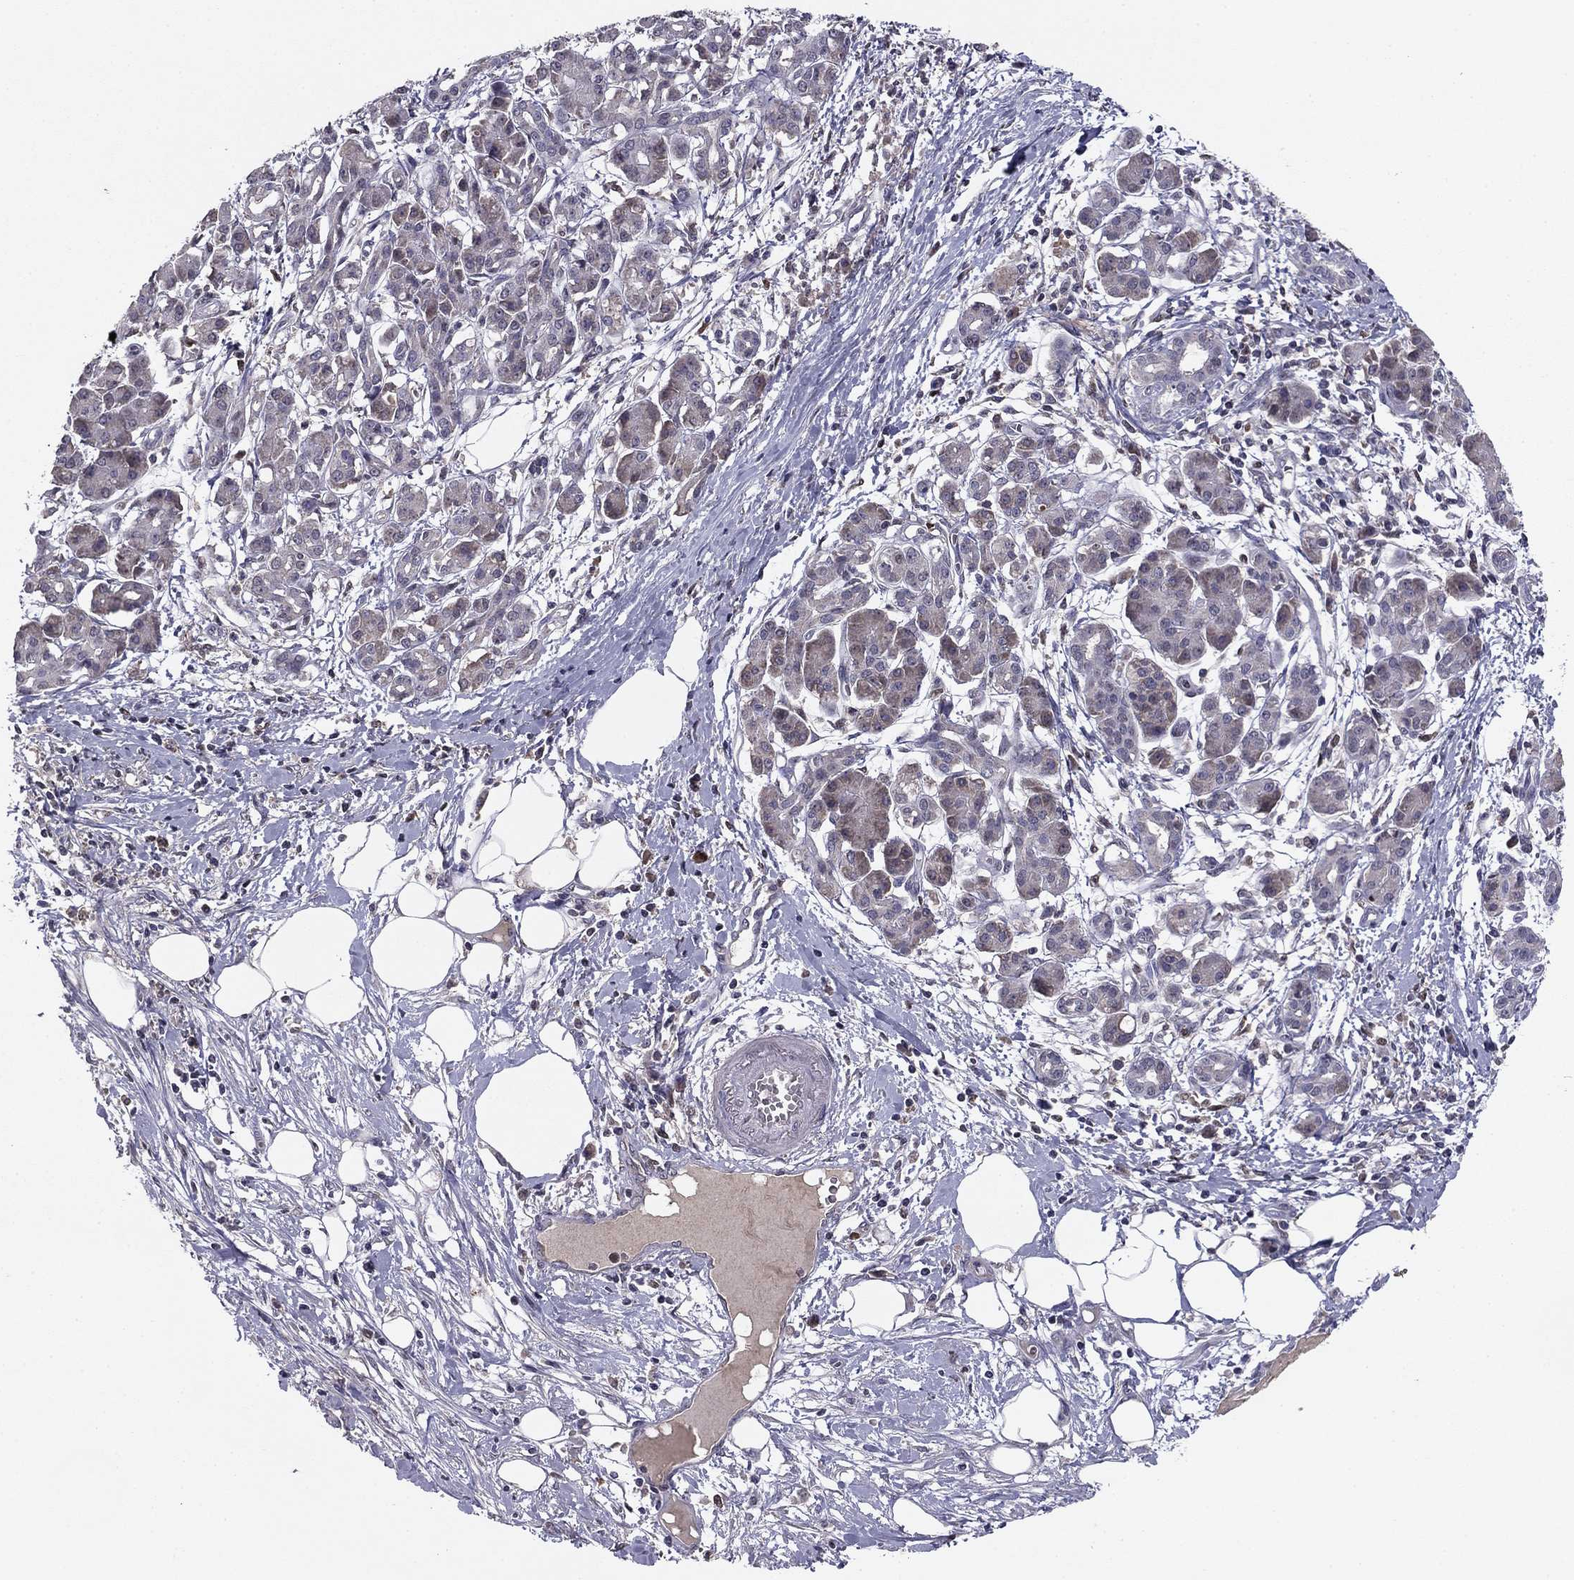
{"staining": {"intensity": "negative", "quantity": "none", "location": "none"}, "tissue": "pancreatic cancer", "cell_type": "Tumor cells", "image_type": "cancer", "snomed": [{"axis": "morphology", "description": "Adenocarcinoma, NOS"}, {"axis": "topography", "description": "Pancreas"}], "caption": "Tumor cells are negative for protein expression in human pancreatic cancer (adenocarcinoma).", "gene": "HCN1", "patient": {"sex": "male", "age": 72}}